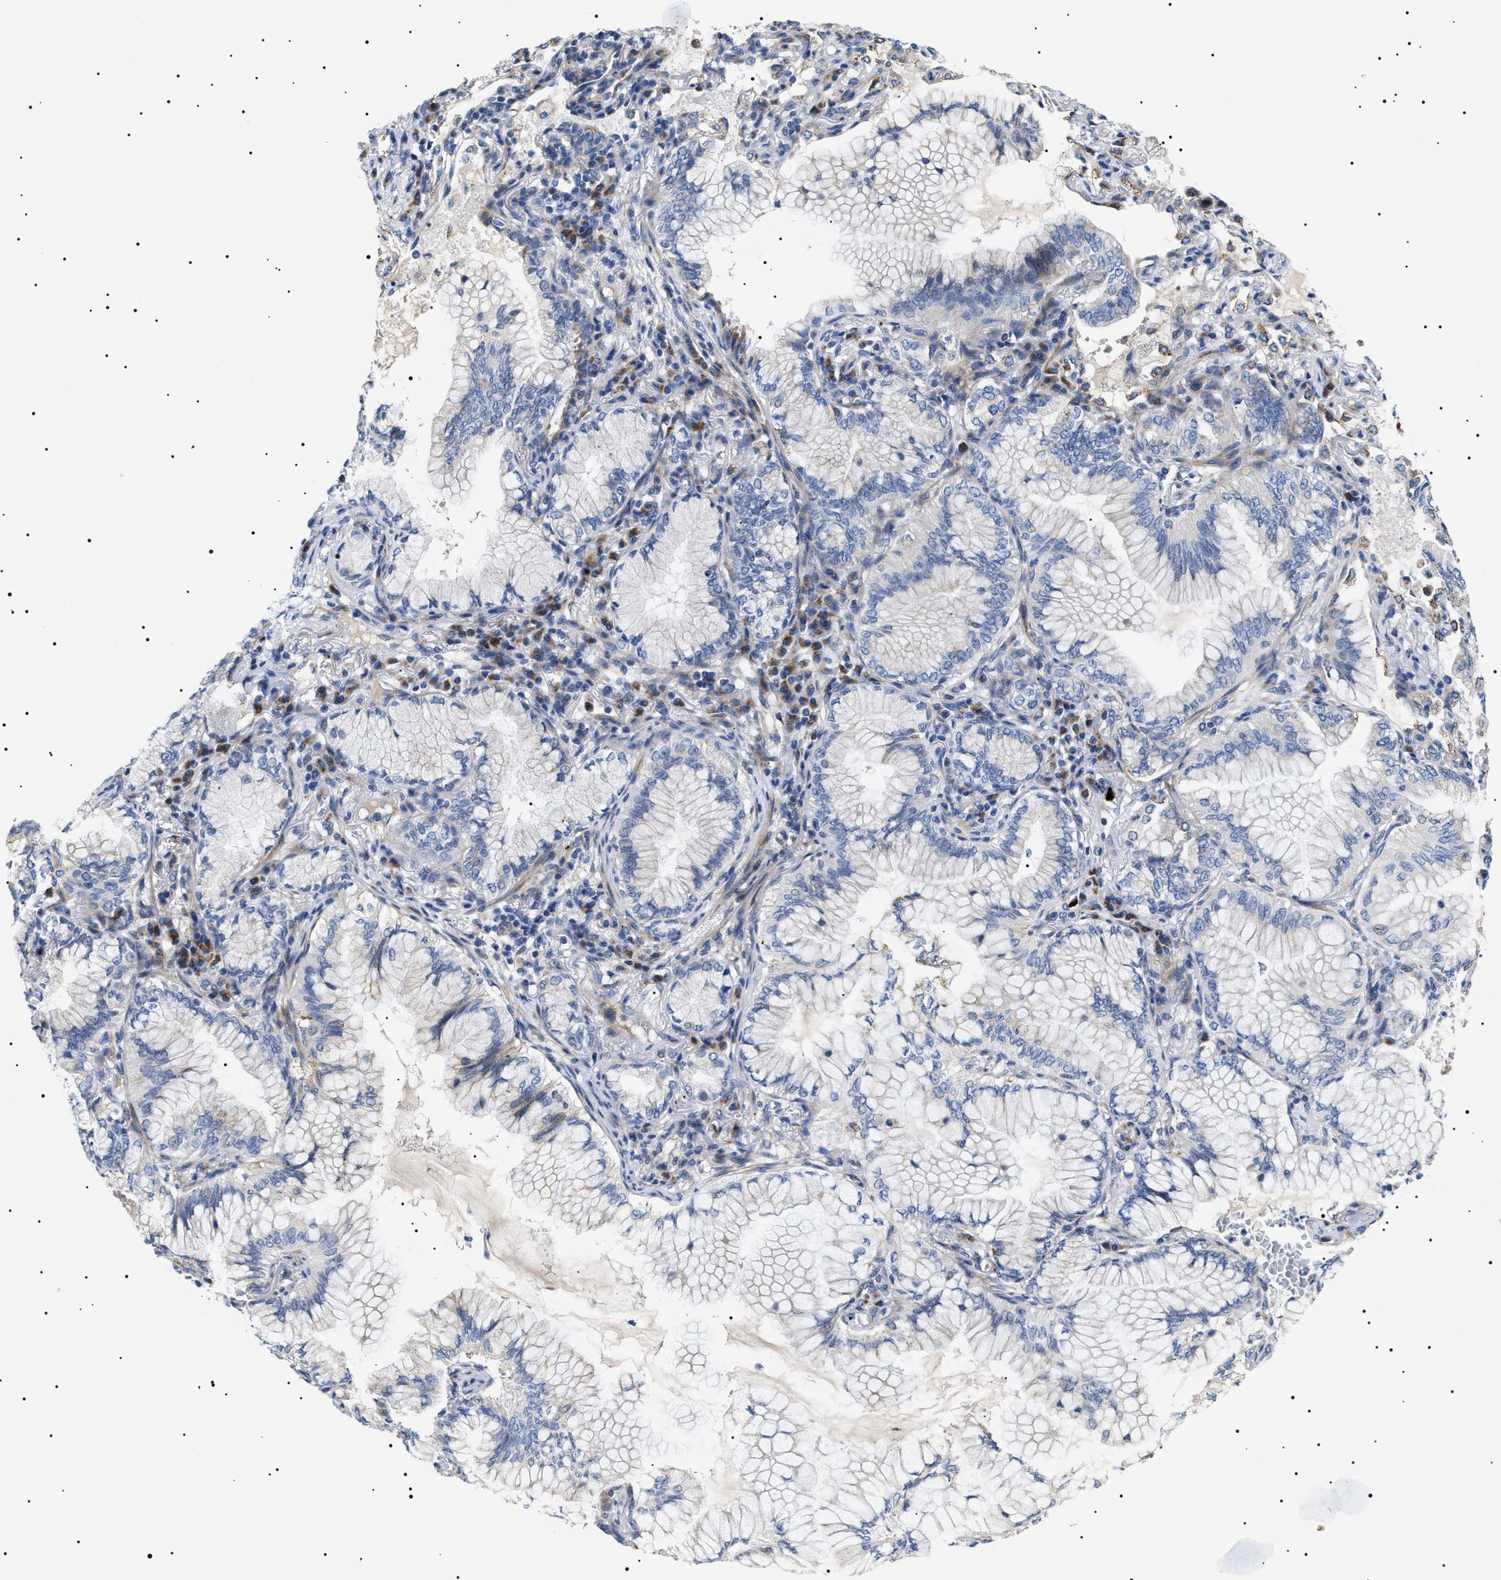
{"staining": {"intensity": "weak", "quantity": "<25%", "location": "cytoplasmic/membranous"}, "tissue": "lung cancer", "cell_type": "Tumor cells", "image_type": "cancer", "snomed": [{"axis": "morphology", "description": "Adenocarcinoma, NOS"}, {"axis": "topography", "description": "Lung"}], "caption": "Tumor cells show no significant expression in lung cancer (adenocarcinoma). Nuclei are stained in blue.", "gene": "TMEM222", "patient": {"sex": "female", "age": 70}}